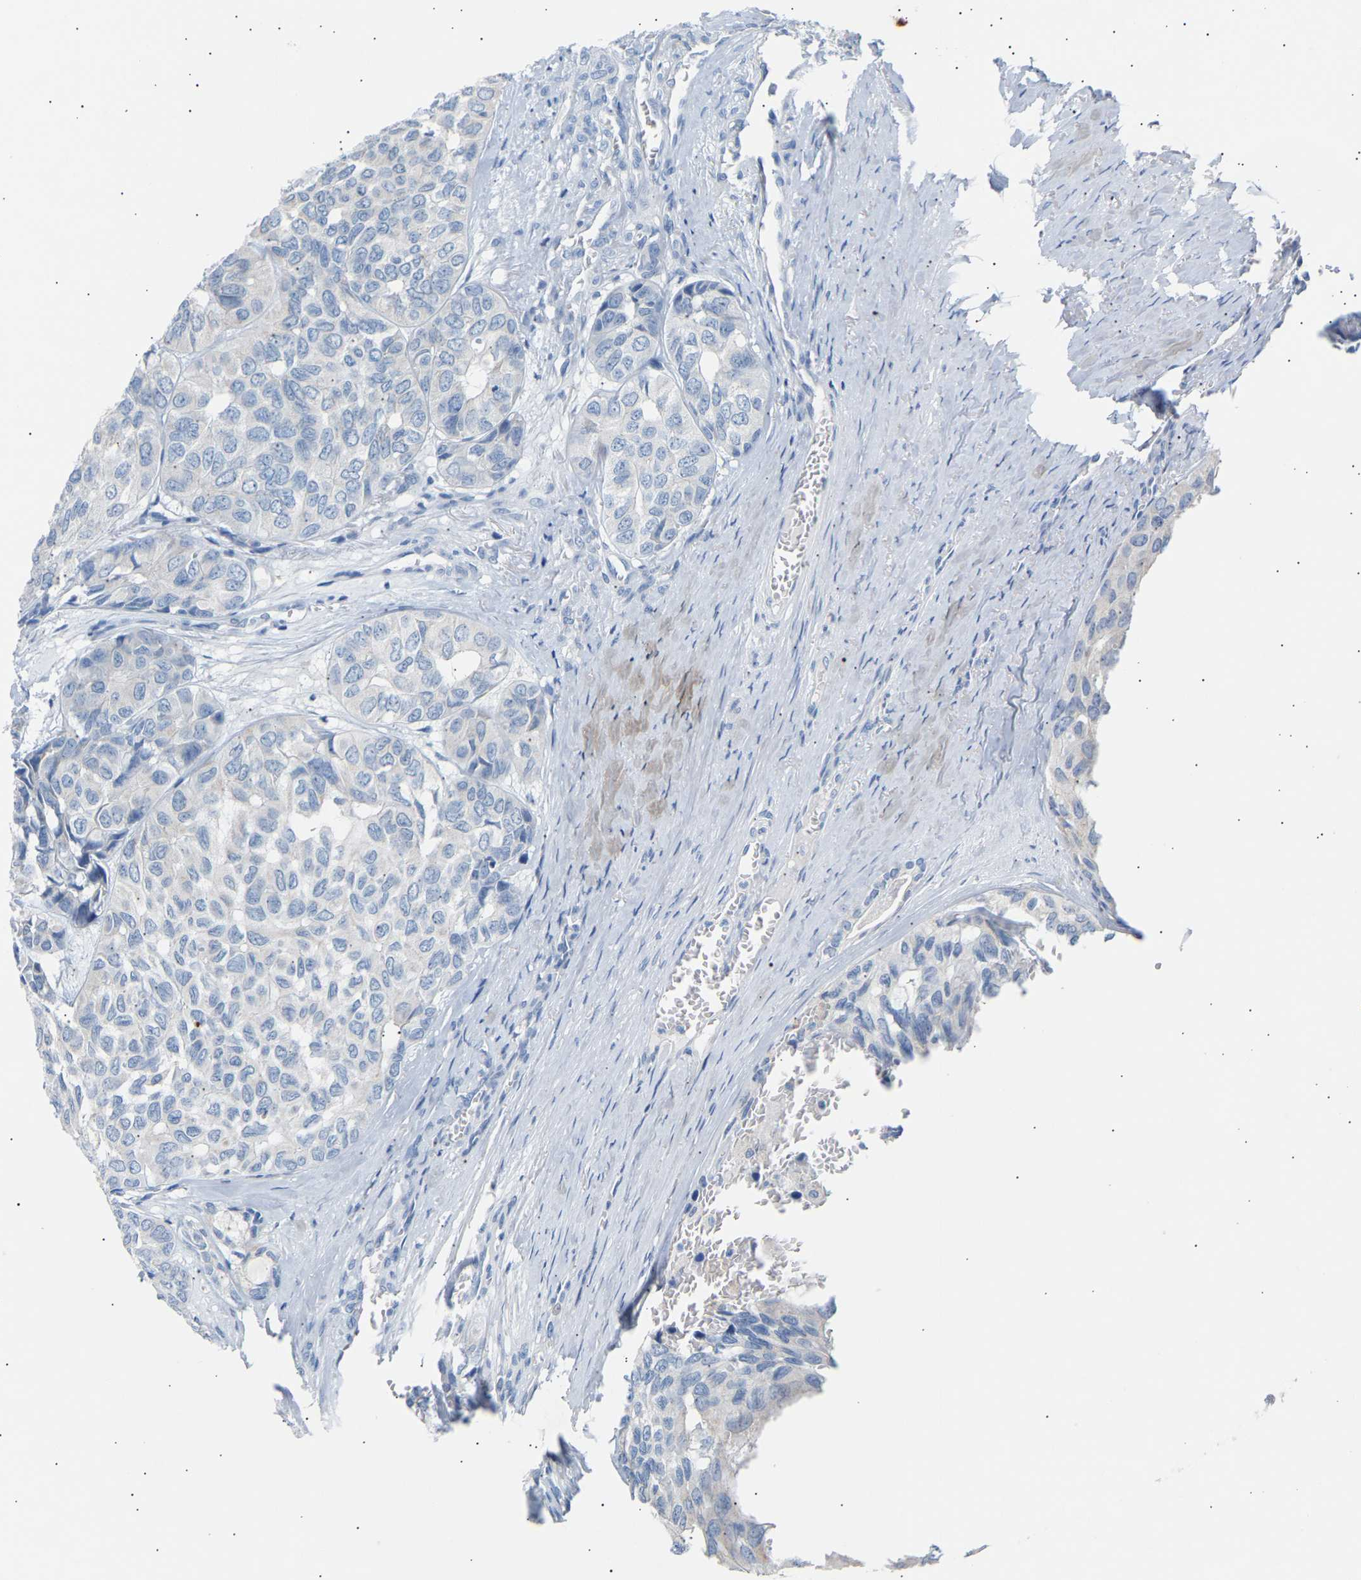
{"staining": {"intensity": "negative", "quantity": "none", "location": "none"}, "tissue": "head and neck cancer", "cell_type": "Tumor cells", "image_type": "cancer", "snomed": [{"axis": "morphology", "description": "Adenocarcinoma, NOS"}, {"axis": "topography", "description": "Salivary gland, NOS"}, {"axis": "topography", "description": "Head-Neck"}], "caption": "This micrograph is of head and neck cancer stained with immunohistochemistry (IHC) to label a protein in brown with the nuclei are counter-stained blue. There is no staining in tumor cells.", "gene": "PEX1", "patient": {"sex": "female", "age": 76}}